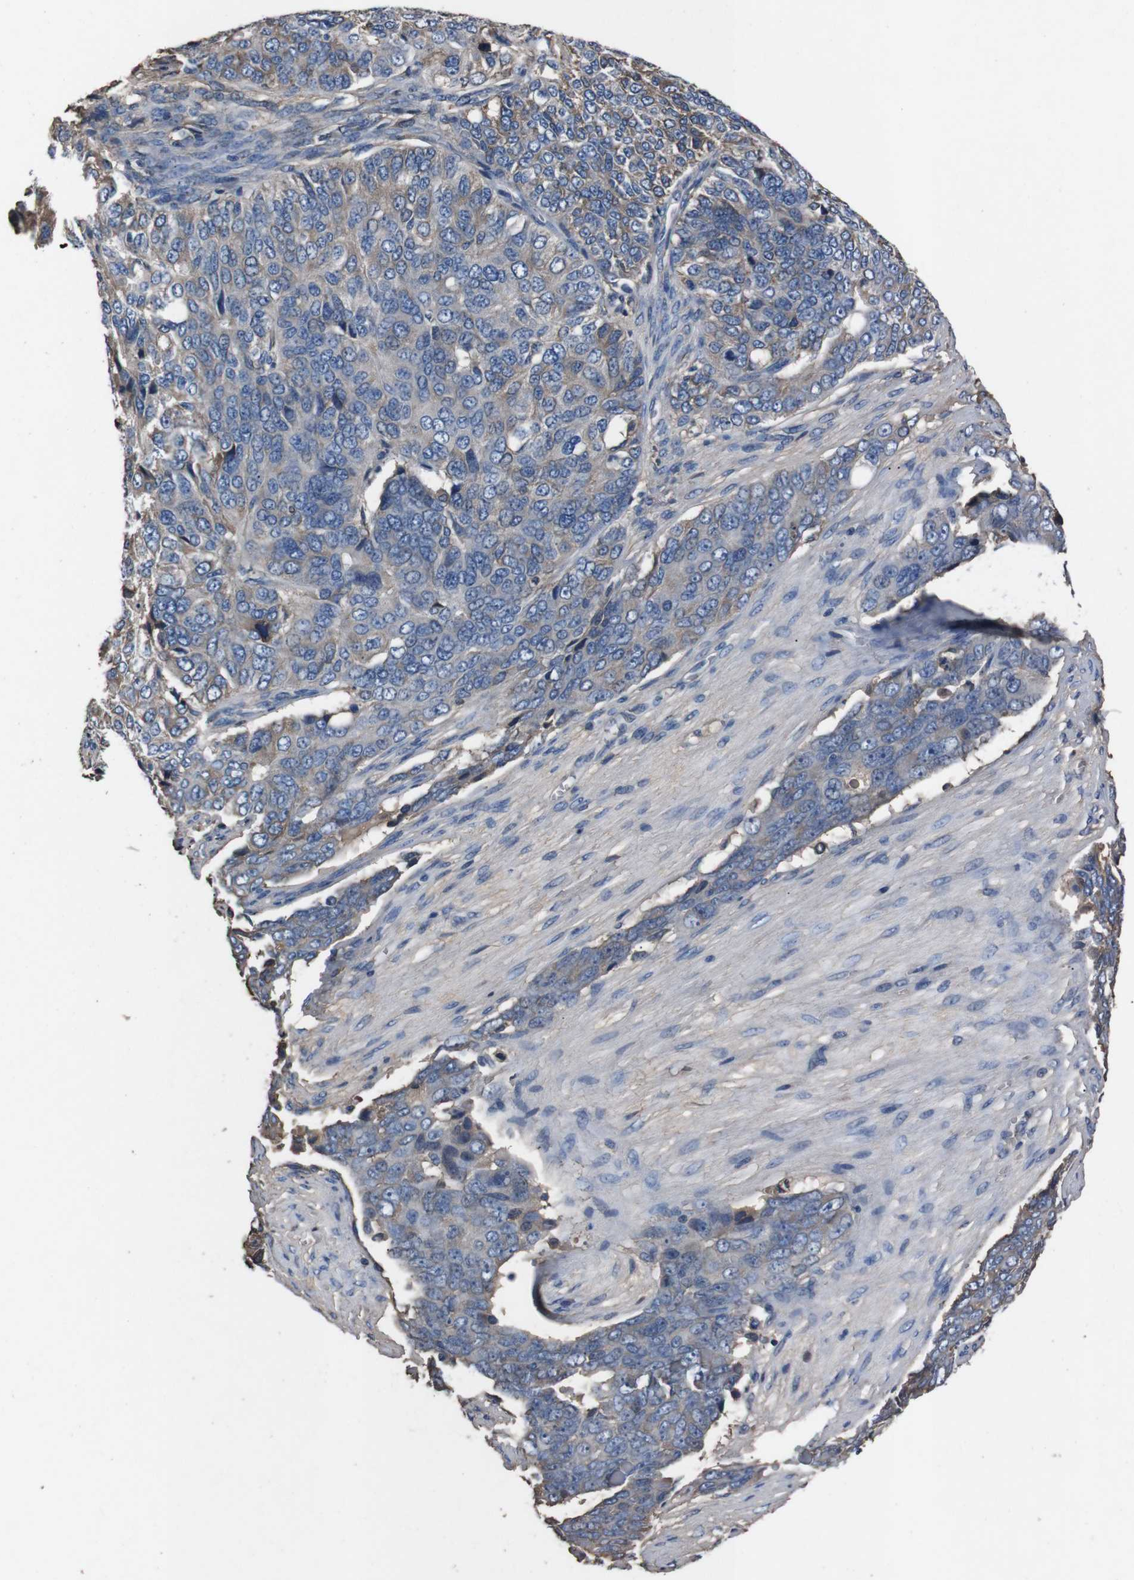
{"staining": {"intensity": "weak", "quantity": ">75%", "location": "cytoplasmic/membranous"}, "tissue": "ovarian cancer", "cell_type": "Tumor cells", "image_type": "cancer", "snomed": [{"axis": "morphology", "description": "Carcinoma, endometroid"}, {"axis": "topography", "description": "Ovary"}], "caption": "The immunohistochemical stain highlights weak cytoplasmic/membranous expression in tumor cells of endometroid carcinoma (ovarian) tissue.", "gene": "LEP", "patient": {"sex": "female", "age": 51}}